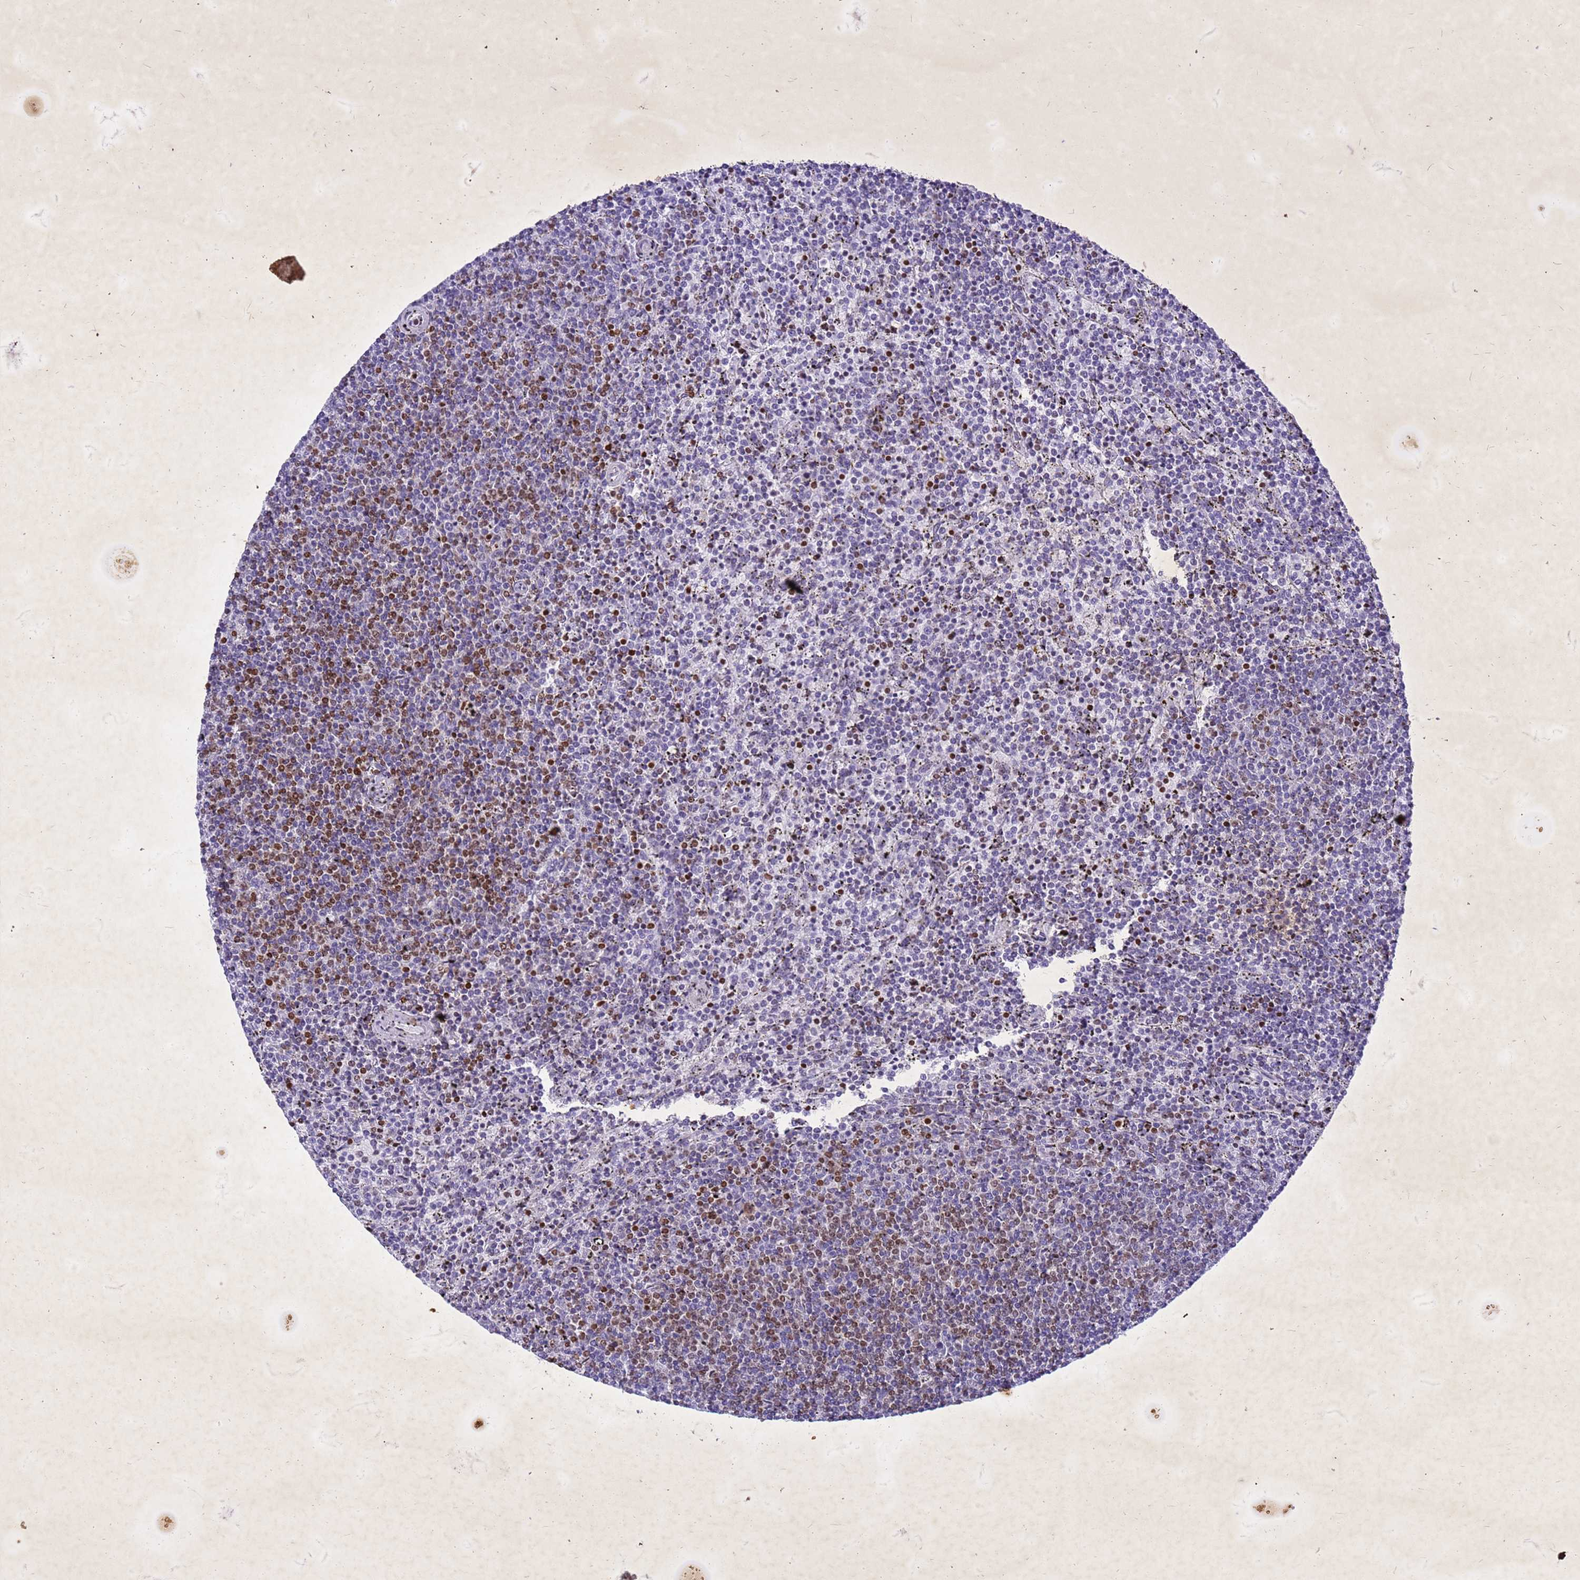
{"staining": {"intensity": "moderate", "quantity": "25%-75%", "location": "nuclear"}, "tissue": "lymphoma", "cell_type": "Tumor cells", "image_type": "cancer", "snomed": [{"axis": "morphology", "description": "Malignant lymphoma, non-Hodgkin's type, Low grade"}, {"axis": "topography", "description": "Spleen"}], "caption": "There is medium levels of moderate nuclear staining in tumor cells of lymphoma, as demonstrated by immunohistochemical staining (brown color).", "gene": "COPS9", "patient": {"sex": "female", "age": 50}}